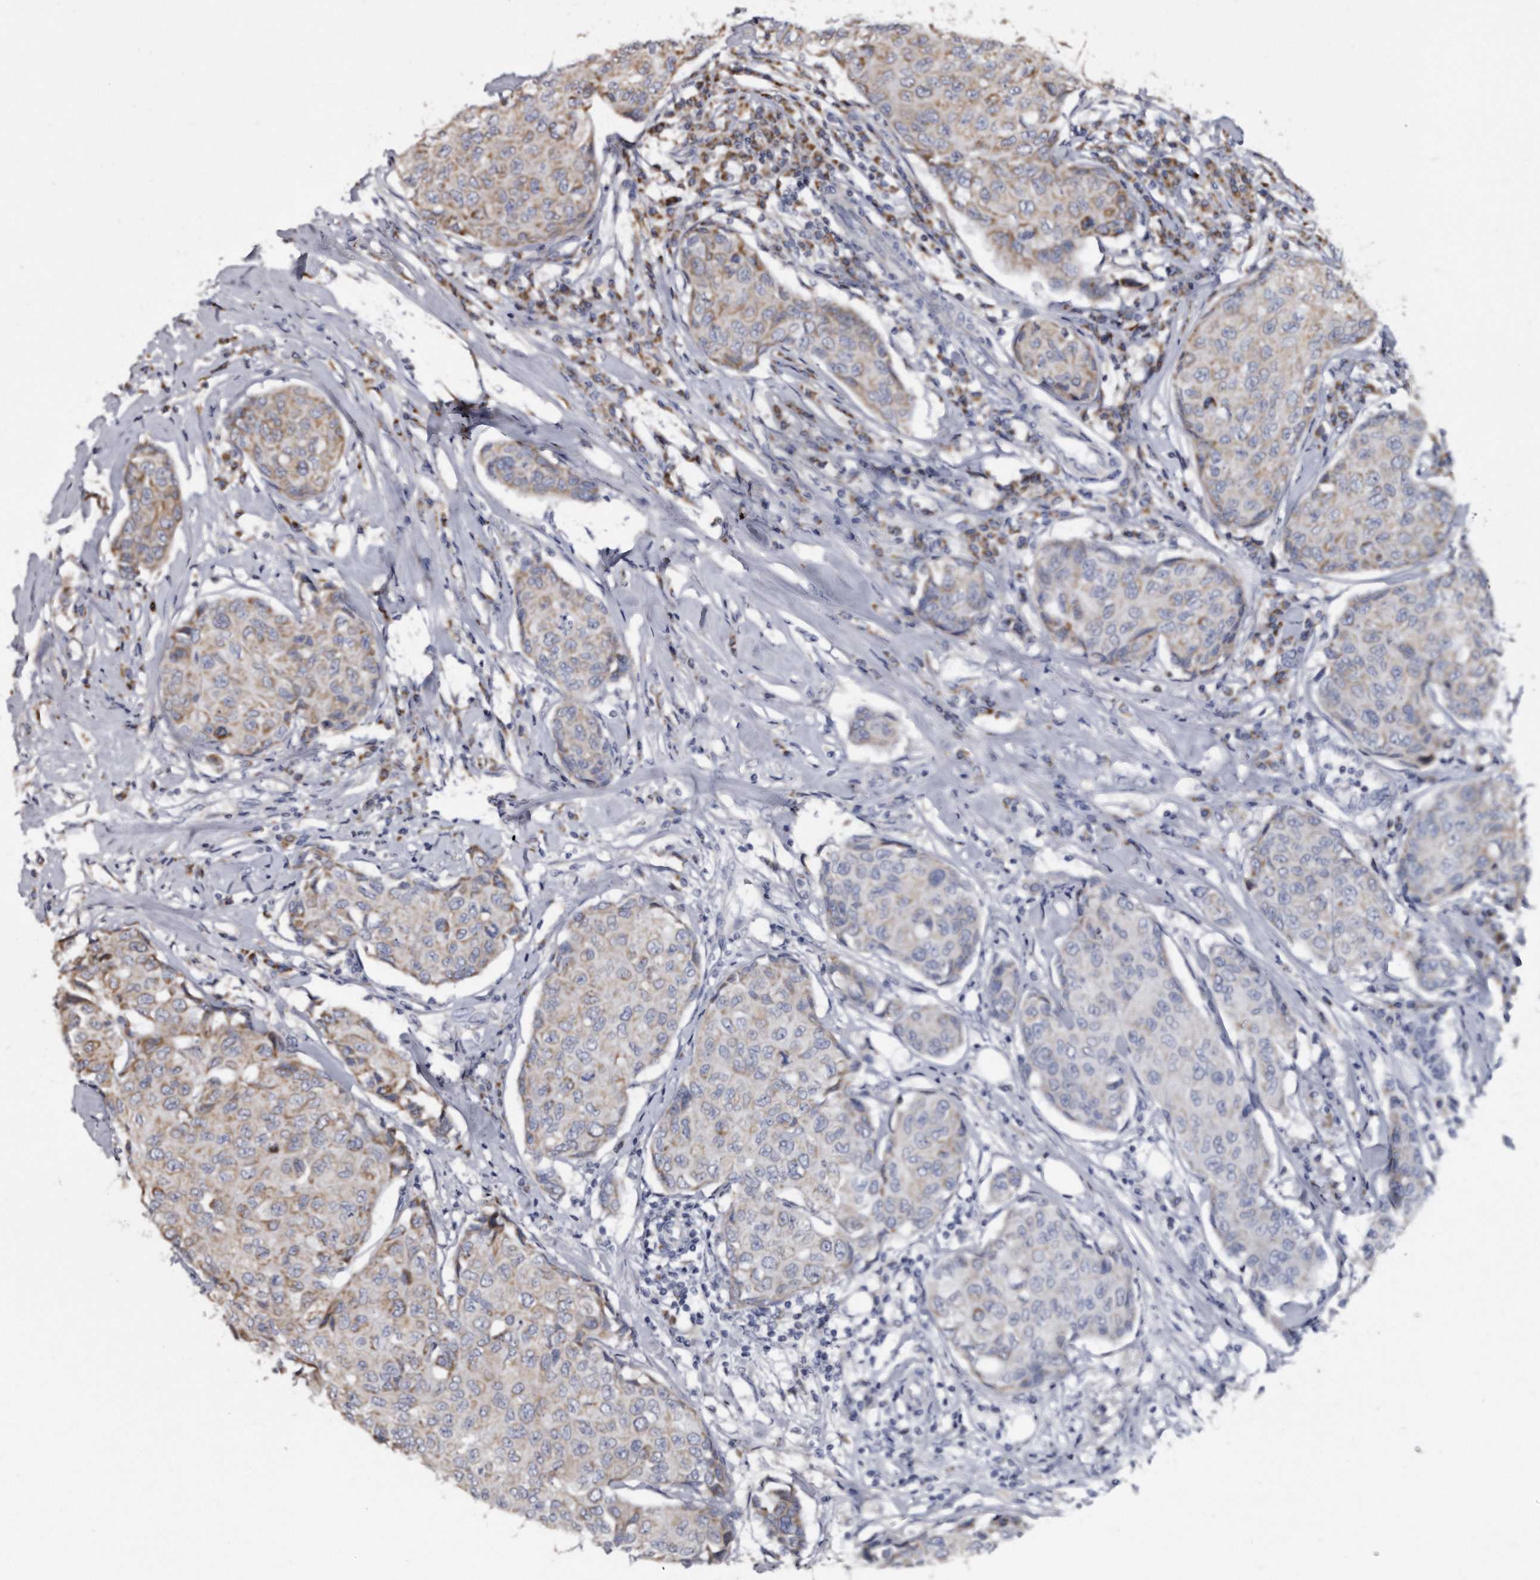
{"staining": {"intensity": "weak", "quantity": "25%-75%", "location": "cytoplasmic/membranous"}, "tissue": "breast cancer", "cell_type": "Tumor cells", "image_type": "cancer", "snomed": [{"axis": "morphology", "description": "Duct carcinoma"}, {"axis": "topography", "description": "Breast"}], "caption": "Immunohistochemistry (IHC) image of neoplastic tissue: human breast intraductal carcinoma stained using IHC shows low levels of weak protein expression localized specifically in the cytoplasmic/membranous of tumor cells, appearing as a cytoplasmic/membranous brown color.", "gene": "FAM136A", "patient": {"sex": "female", "age": 80}}